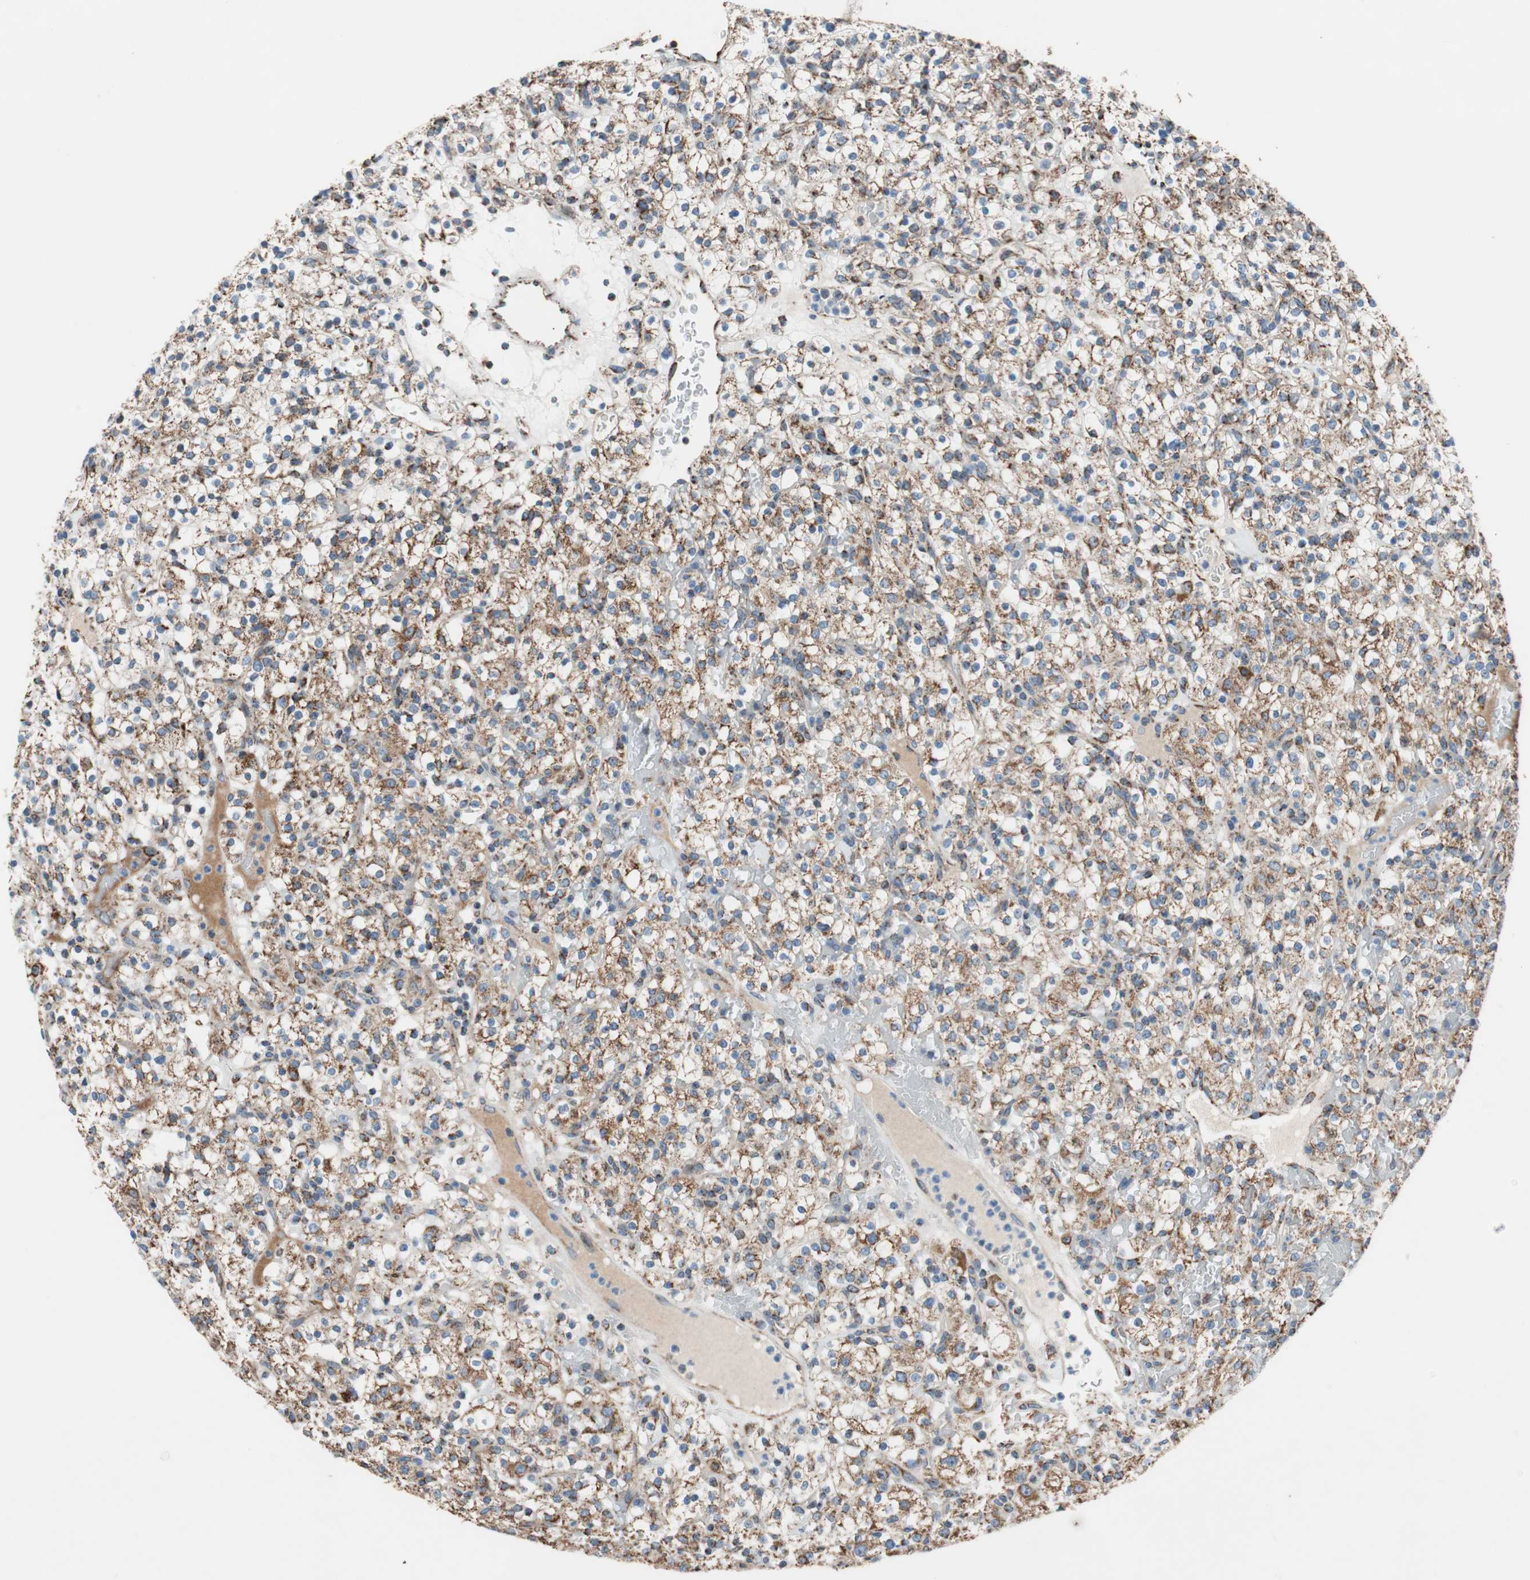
{"staining": {"intensity": "moderate", "quantity": ">75%", "location": "cytoplasmic/membranous"}, "tissue": "renal cancer", "cell_type": "Tumor cells", "image_type": "cancer", "snomed": [{"axis": "morphology", "description": "Normal tissue, NOS"}, {"axis": "morphology", "description": "Adenocarcinoma, NOS"}, {"axis": "topography", "description": "Kidney"}], "caption": "Immunohistochemical staining of renal cancer (adenocarcinoma) shows medium levels of moderate cytoplasmic/membranous protein expression in approximately >75% of tumor cells. (Brightfield microscopy of DAB IHC at high magnification).", "gene": "PCSK4", "patient": {"sex": "female", "age": 72}}